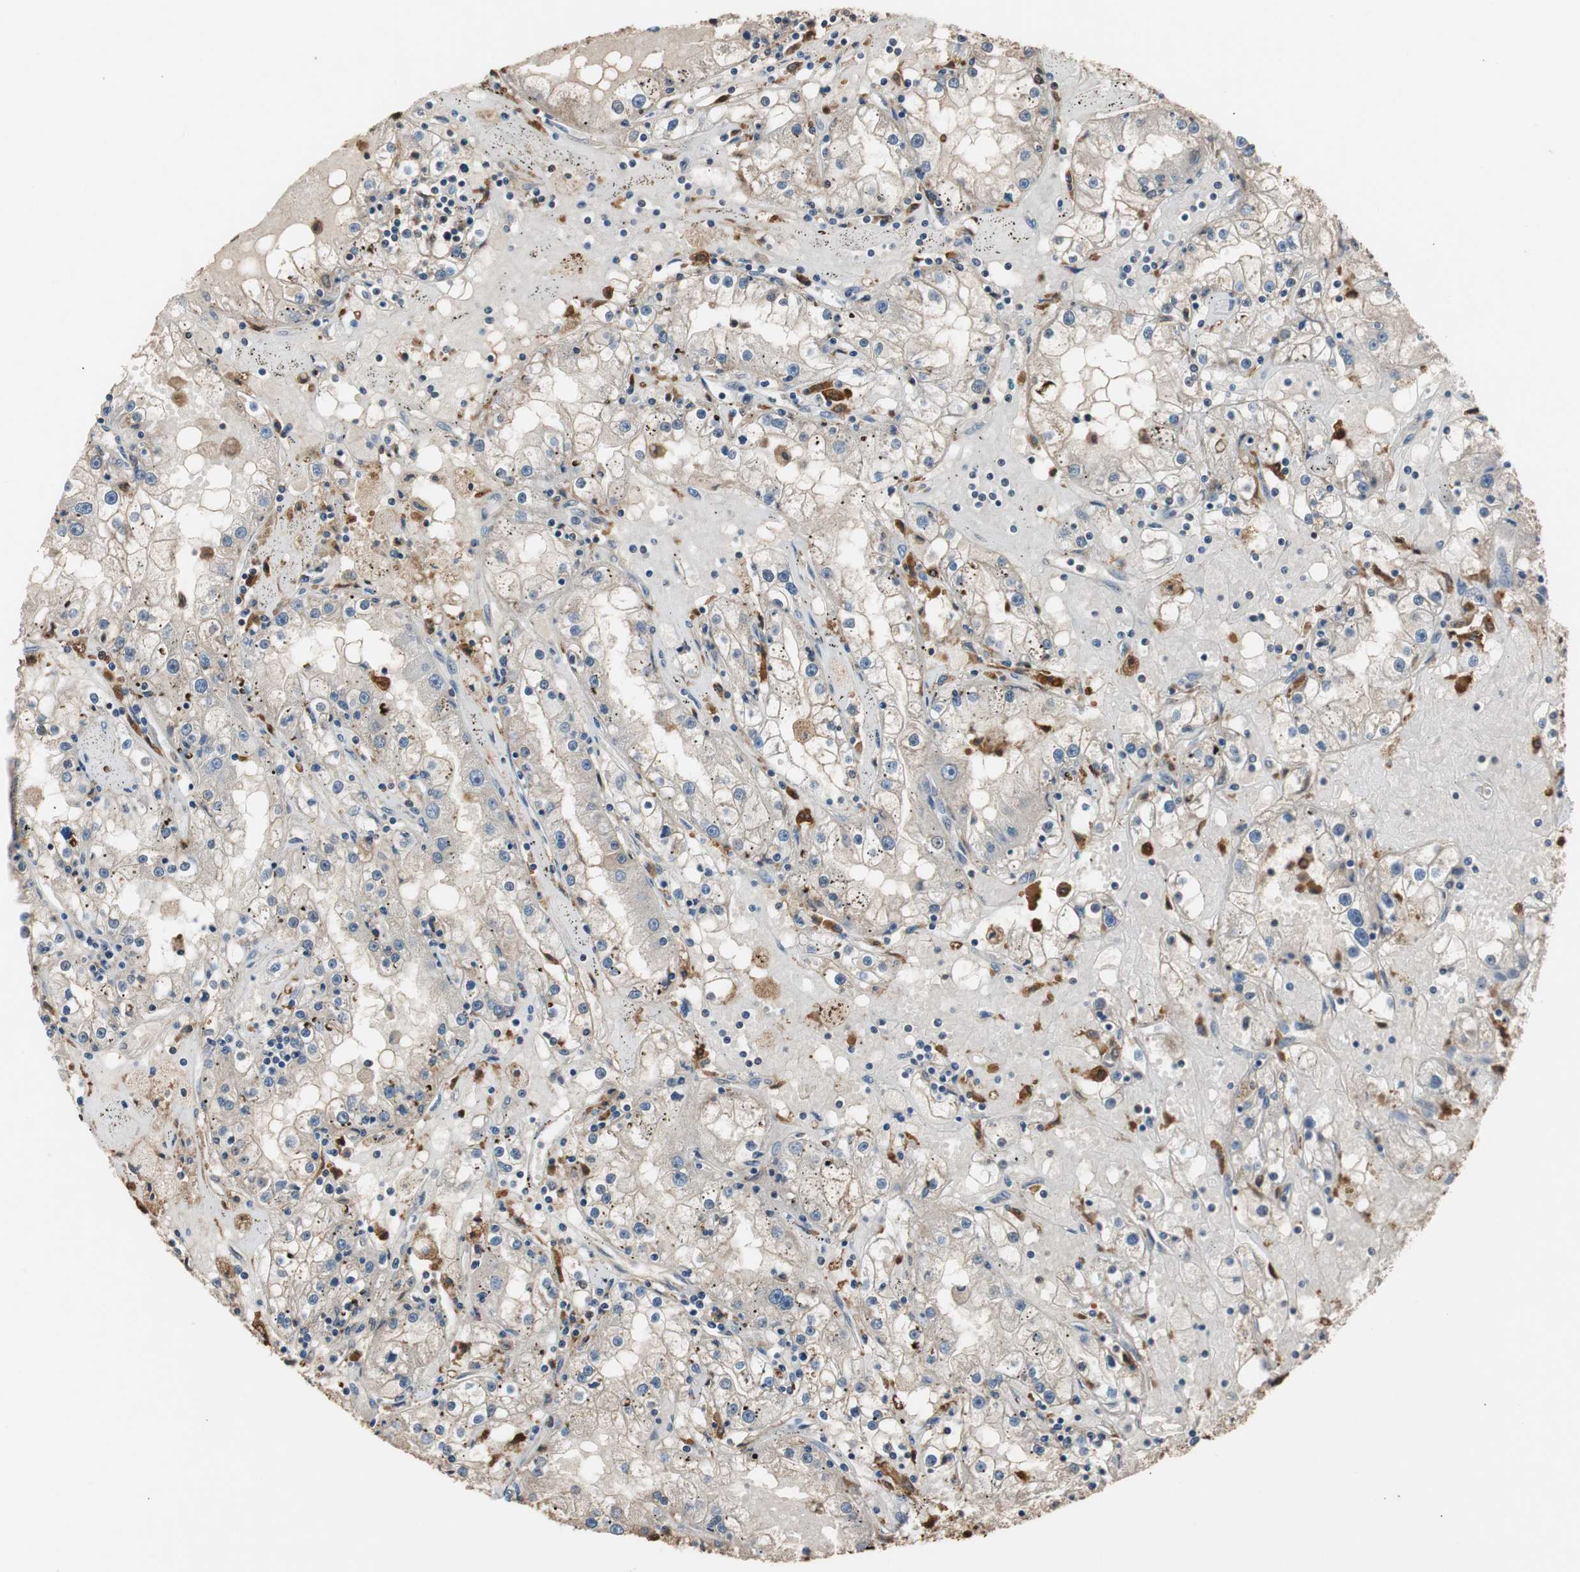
{"staining": {"intensity": "negative", "quantity": "none", "location": "none"}, "tissue": "renal cancer", "cell_type": "Tumor cells", "image_type": "cancer", "snomed": [{"axis": "morphology", "description": "Adenocarcinoma, NOS"}, {"axis": "topography", "description": "Kidney"}], "caption": "Human renal cancer stained for a protein using immunohistochemistry demonstrates no positivity in tumor cells.", "gene": "FEN1", "patient": {"sex": "male", "age": 56}}